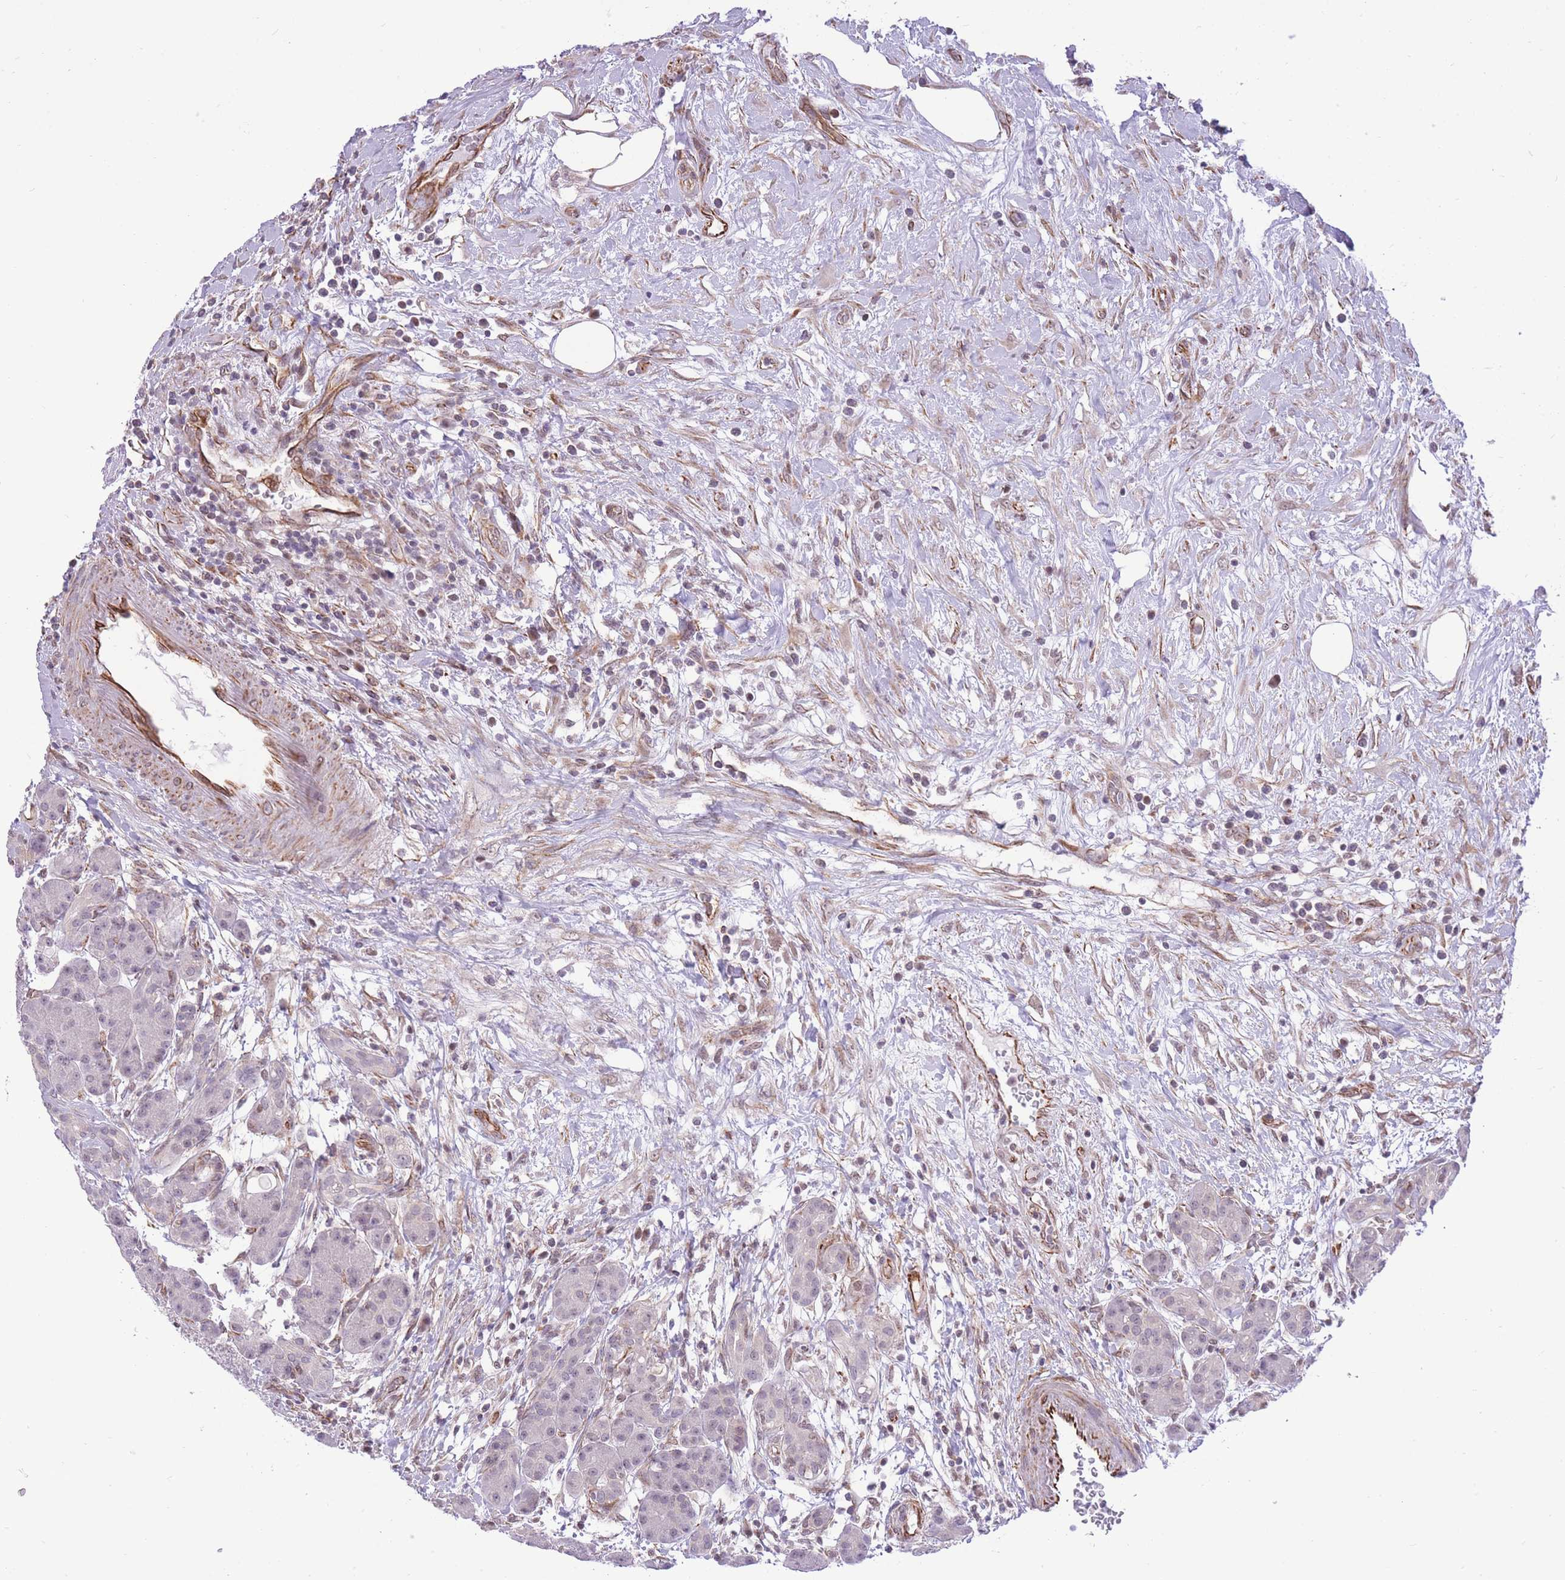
{"staining": {"intensity": "negative", "quantity": "none", "location": "none"}, "tissue": "pancreas", "cell_type": "Exocrine glandular cells", "image_type": "normal", "snomed": [{"axis": "morphology", "description": "Normal tissue, NOS"}, {"axis": "topography", "description": "Pancreas"}], "caption": "The histopathology image demonstrates no significant expression in exocrine glandular cells of pancreas. The staining is performed using DAB (3,3'-diaminobenzidine) brown chromogen with nuclei counter-stained in using hematoxylin.", "gene": "ELL", "patient": {"sex": "male", "age": 63}}